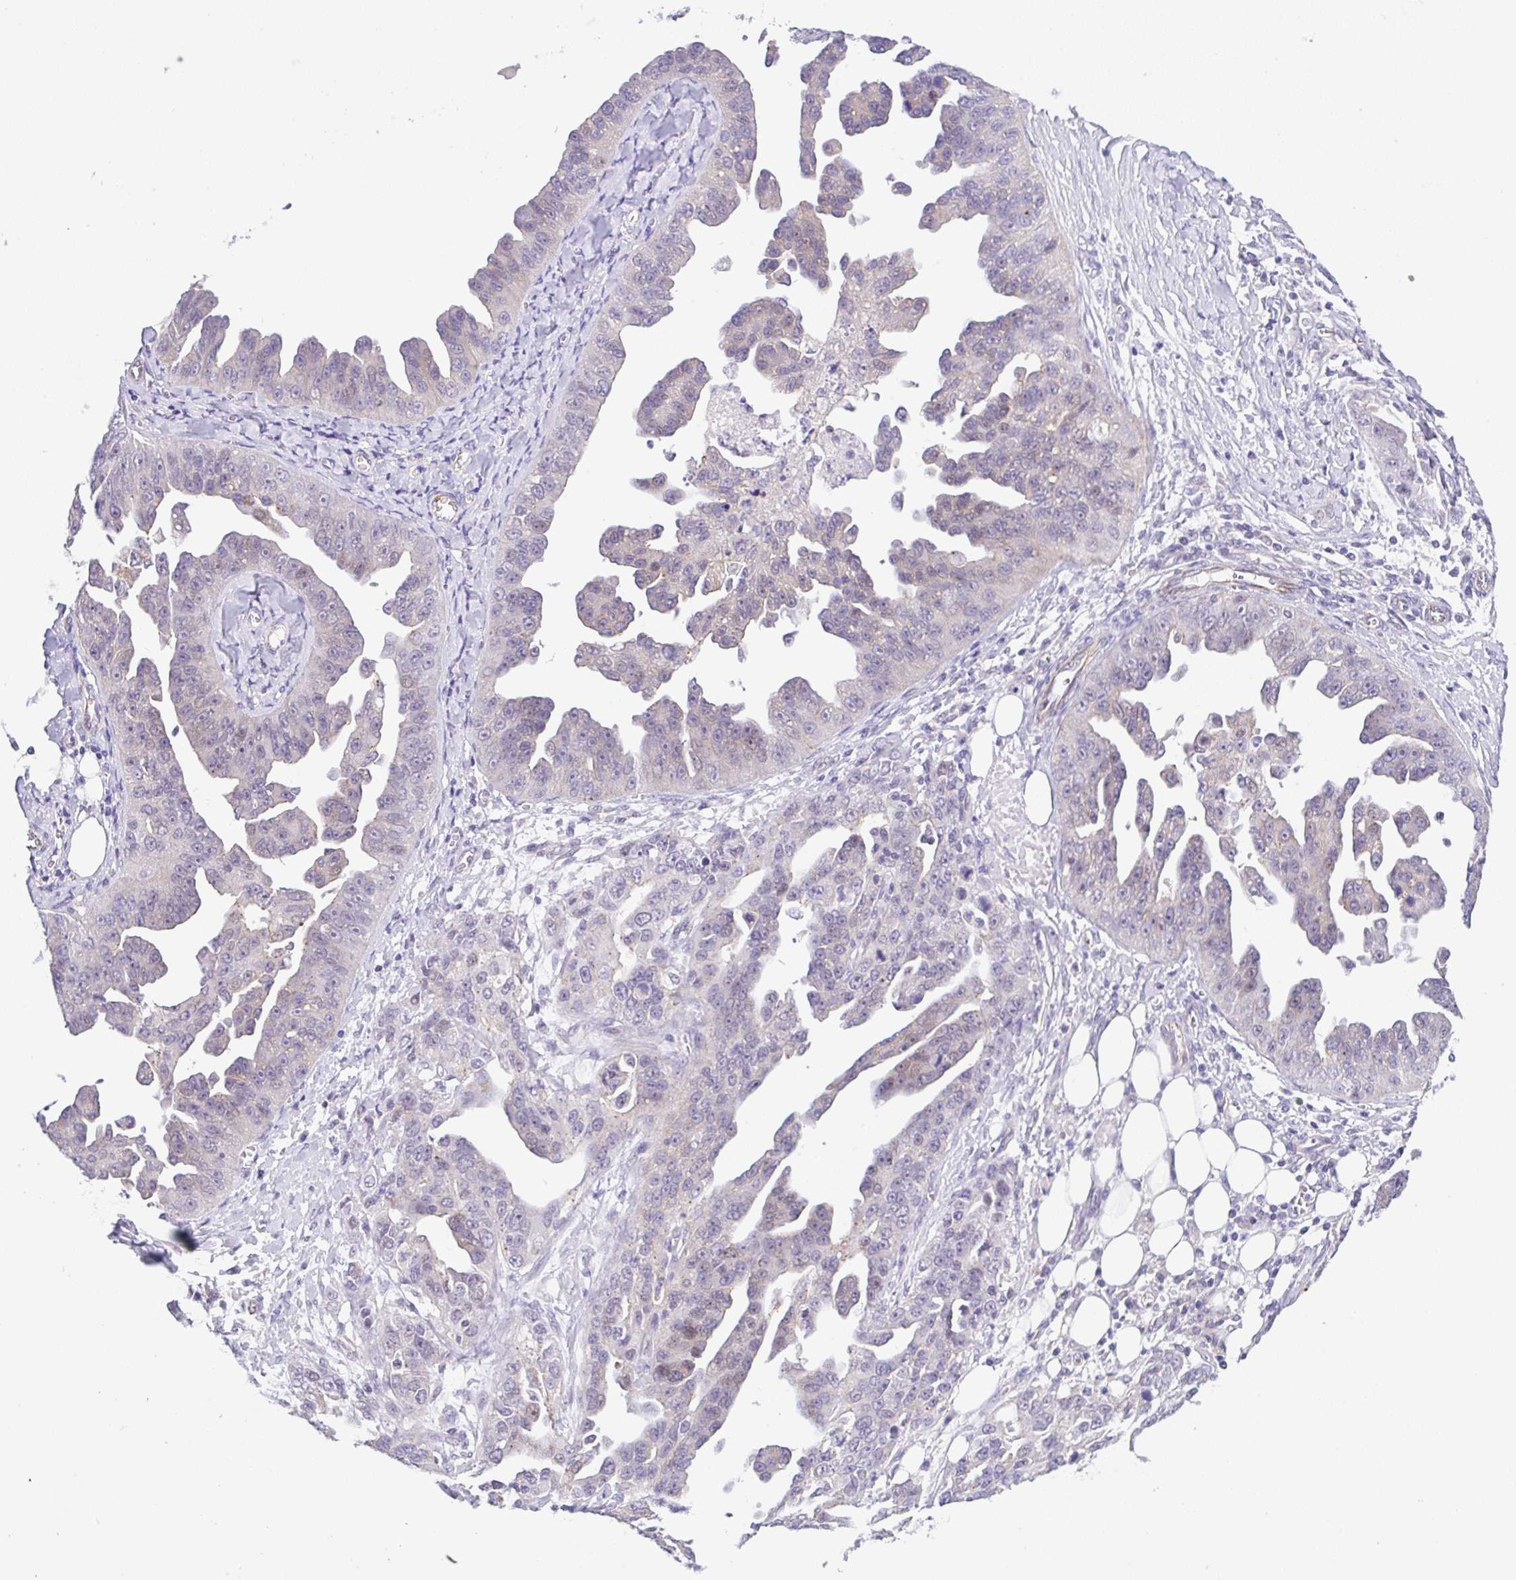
{"staining": {"intensity": "negative", "quantity": "none", "location": "none"}, "tissue": "ovarian cancer", "cell_type": "Tumor cells", "image_type": "cancer", "snomed": [{"axis": "morphology", "description": "Cystadenocarcinoma, serous, NOS"}, {"axis": "topography", "description": "Ovary"}], "caption": "Tumor cells show no significant protein positivity in ovarian serous cystadenocarcinoma.", "gene": "CGNL1", "patient": {"sex": "female", "age": 75}}